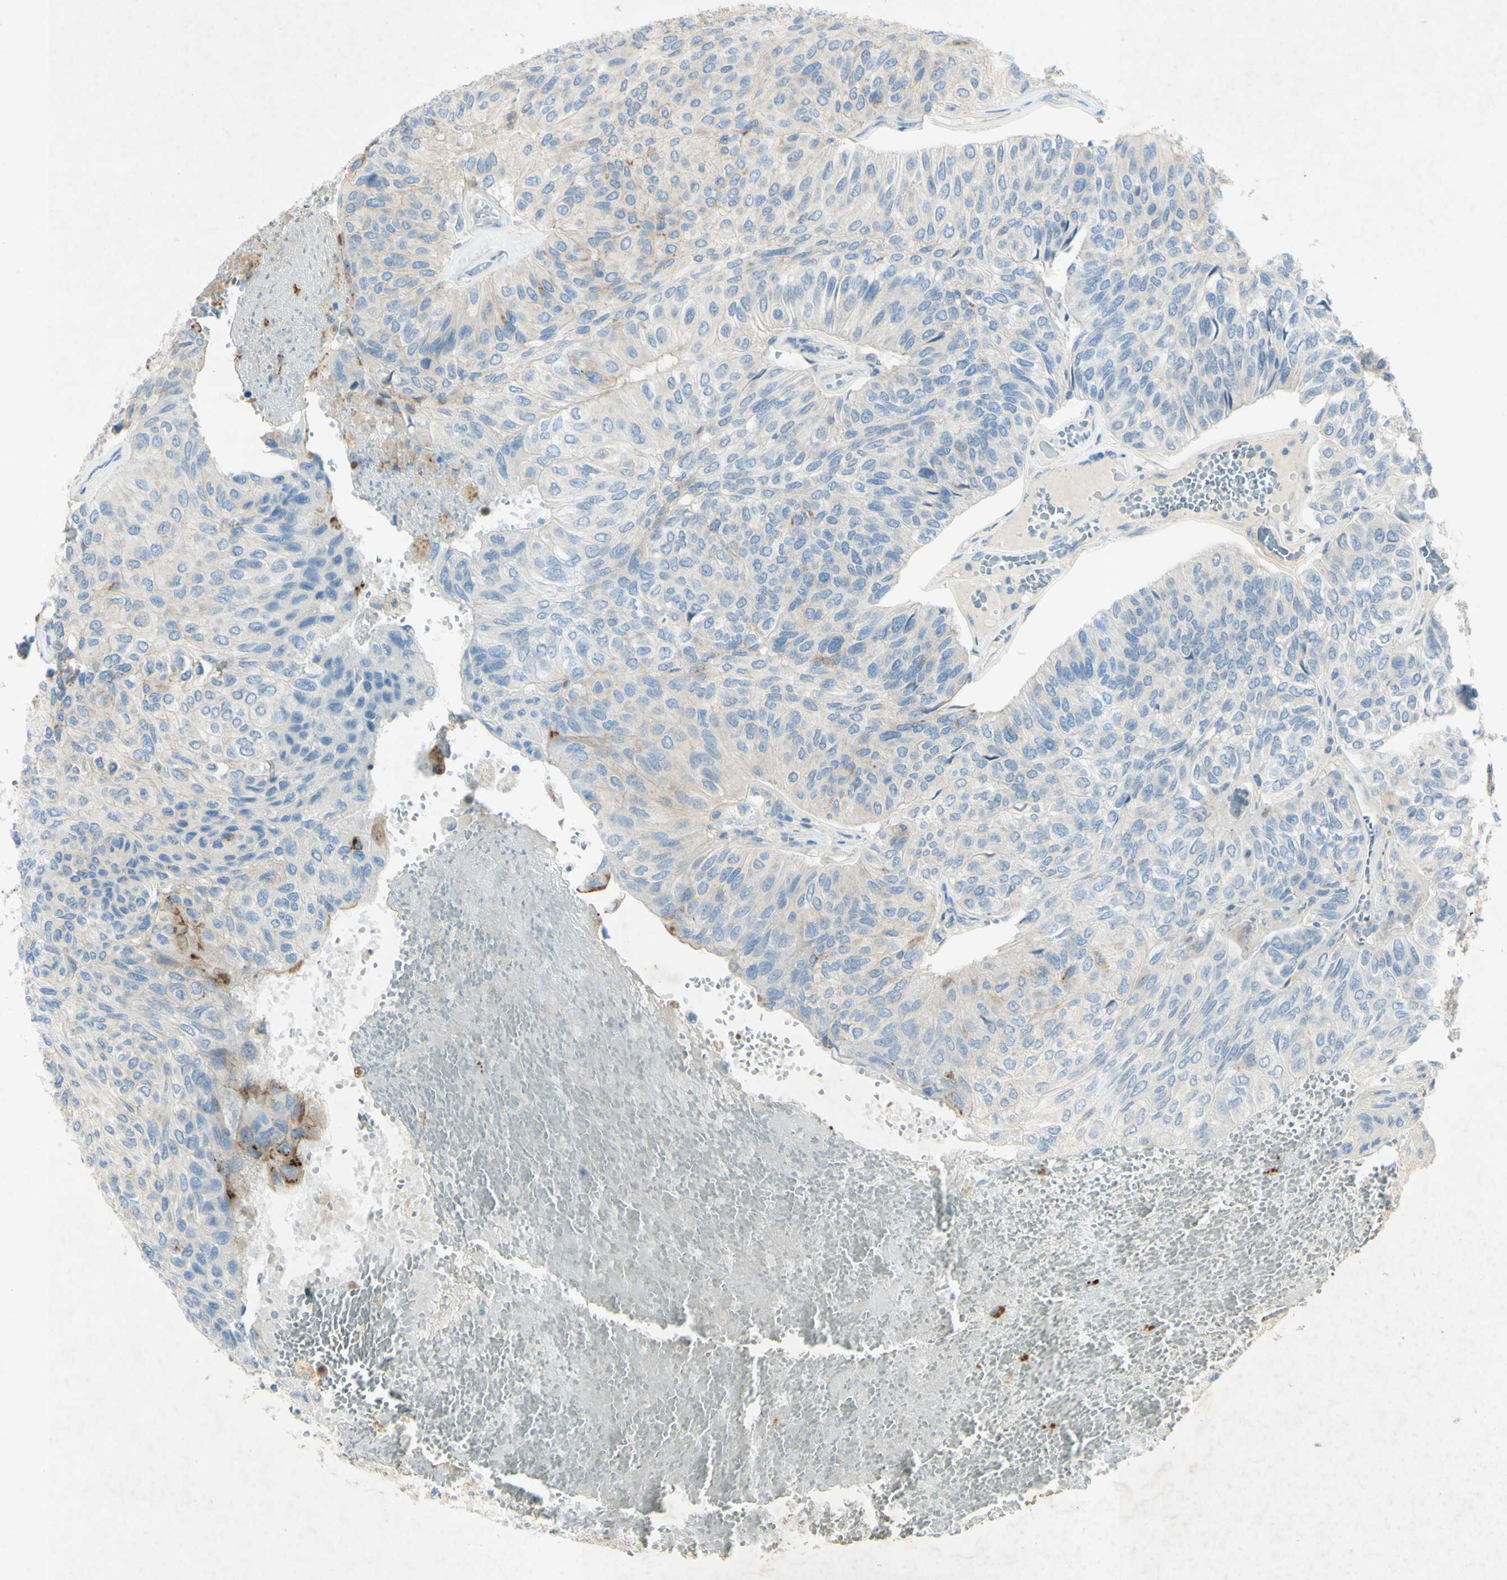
{"staining": {"intensity": "weak", "quantity": ">75%", "location": "cytoplasmic/membranous"}, "tissue": "urothelial cancer", "cell_type": "Tumor cells", "image_type": "cancer", "snomed": [{"axis": "morphology", "description": "Urothelial carcinoma, High grade"}, {"axis": "topography", "description": "Urinary bladder"}], "caption": "An image showing weak cytoplasmic/membranous expression in about >75% of tumor cells in high-grade urothelial carcinoma, as visualized by brown immunohistochemical staining.", "gene": "GDF15", "patient": {"sex": "male", "age": 66}}